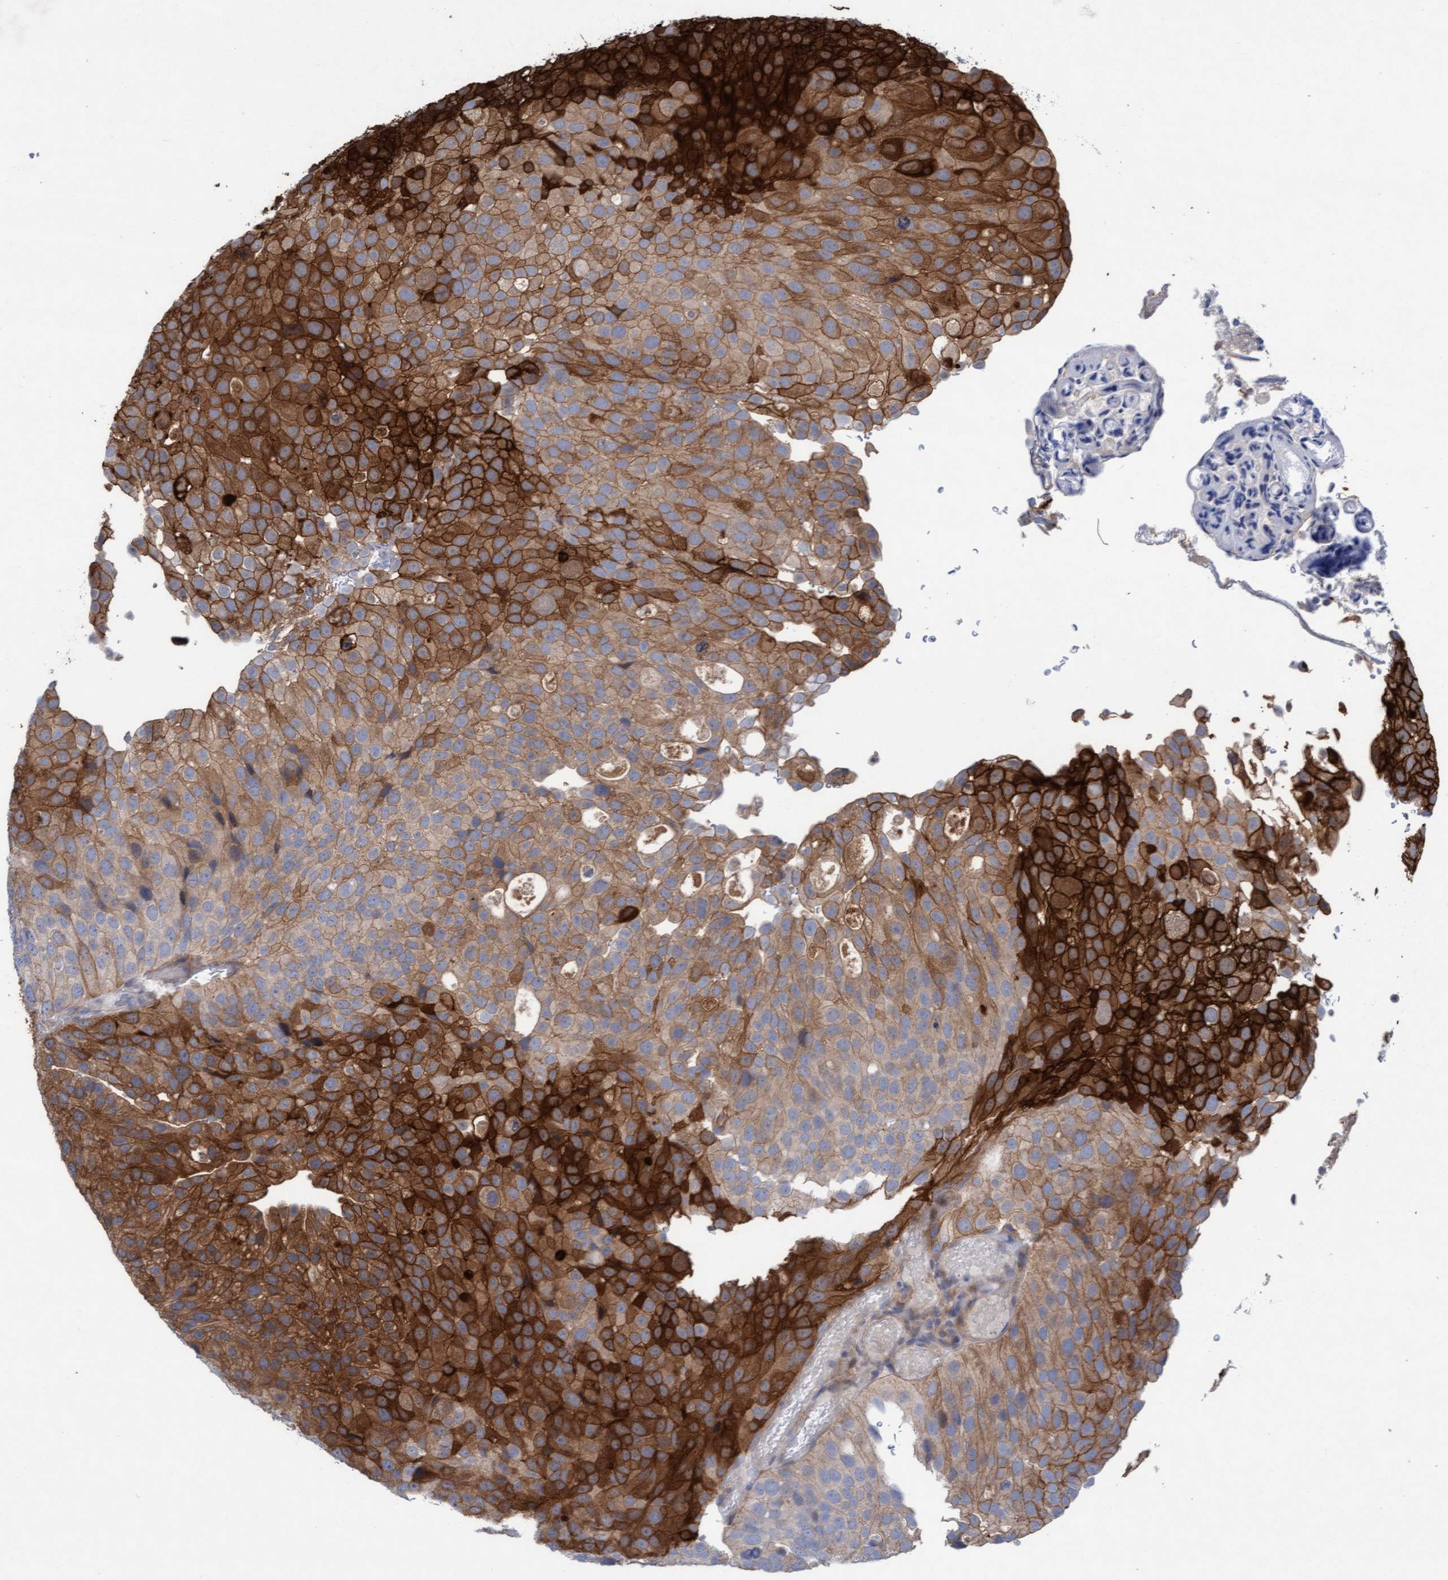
{"staining": {"intensity": "strong", "quantity": ">75%", "location": "cytoplasmic/membranous"}, "tissue": "urothelial cancer", "cell_type": "Tumor cells", "image_type": "cancer", "snomed": [{"axis": "morphology", "description": "Urothelial carcinoma, Low grade"}, {"axis": "topography", "description": "Urinary bladder"}], "caption": "A high-resolution micrograph shows IHC staining of urothelial cancer, which exhibits strong cytoplasmic/membranous positivity in about >75% of tumor cells.", "gene": "PLCD1", "patient": {"sex": "male", "age": 78}}